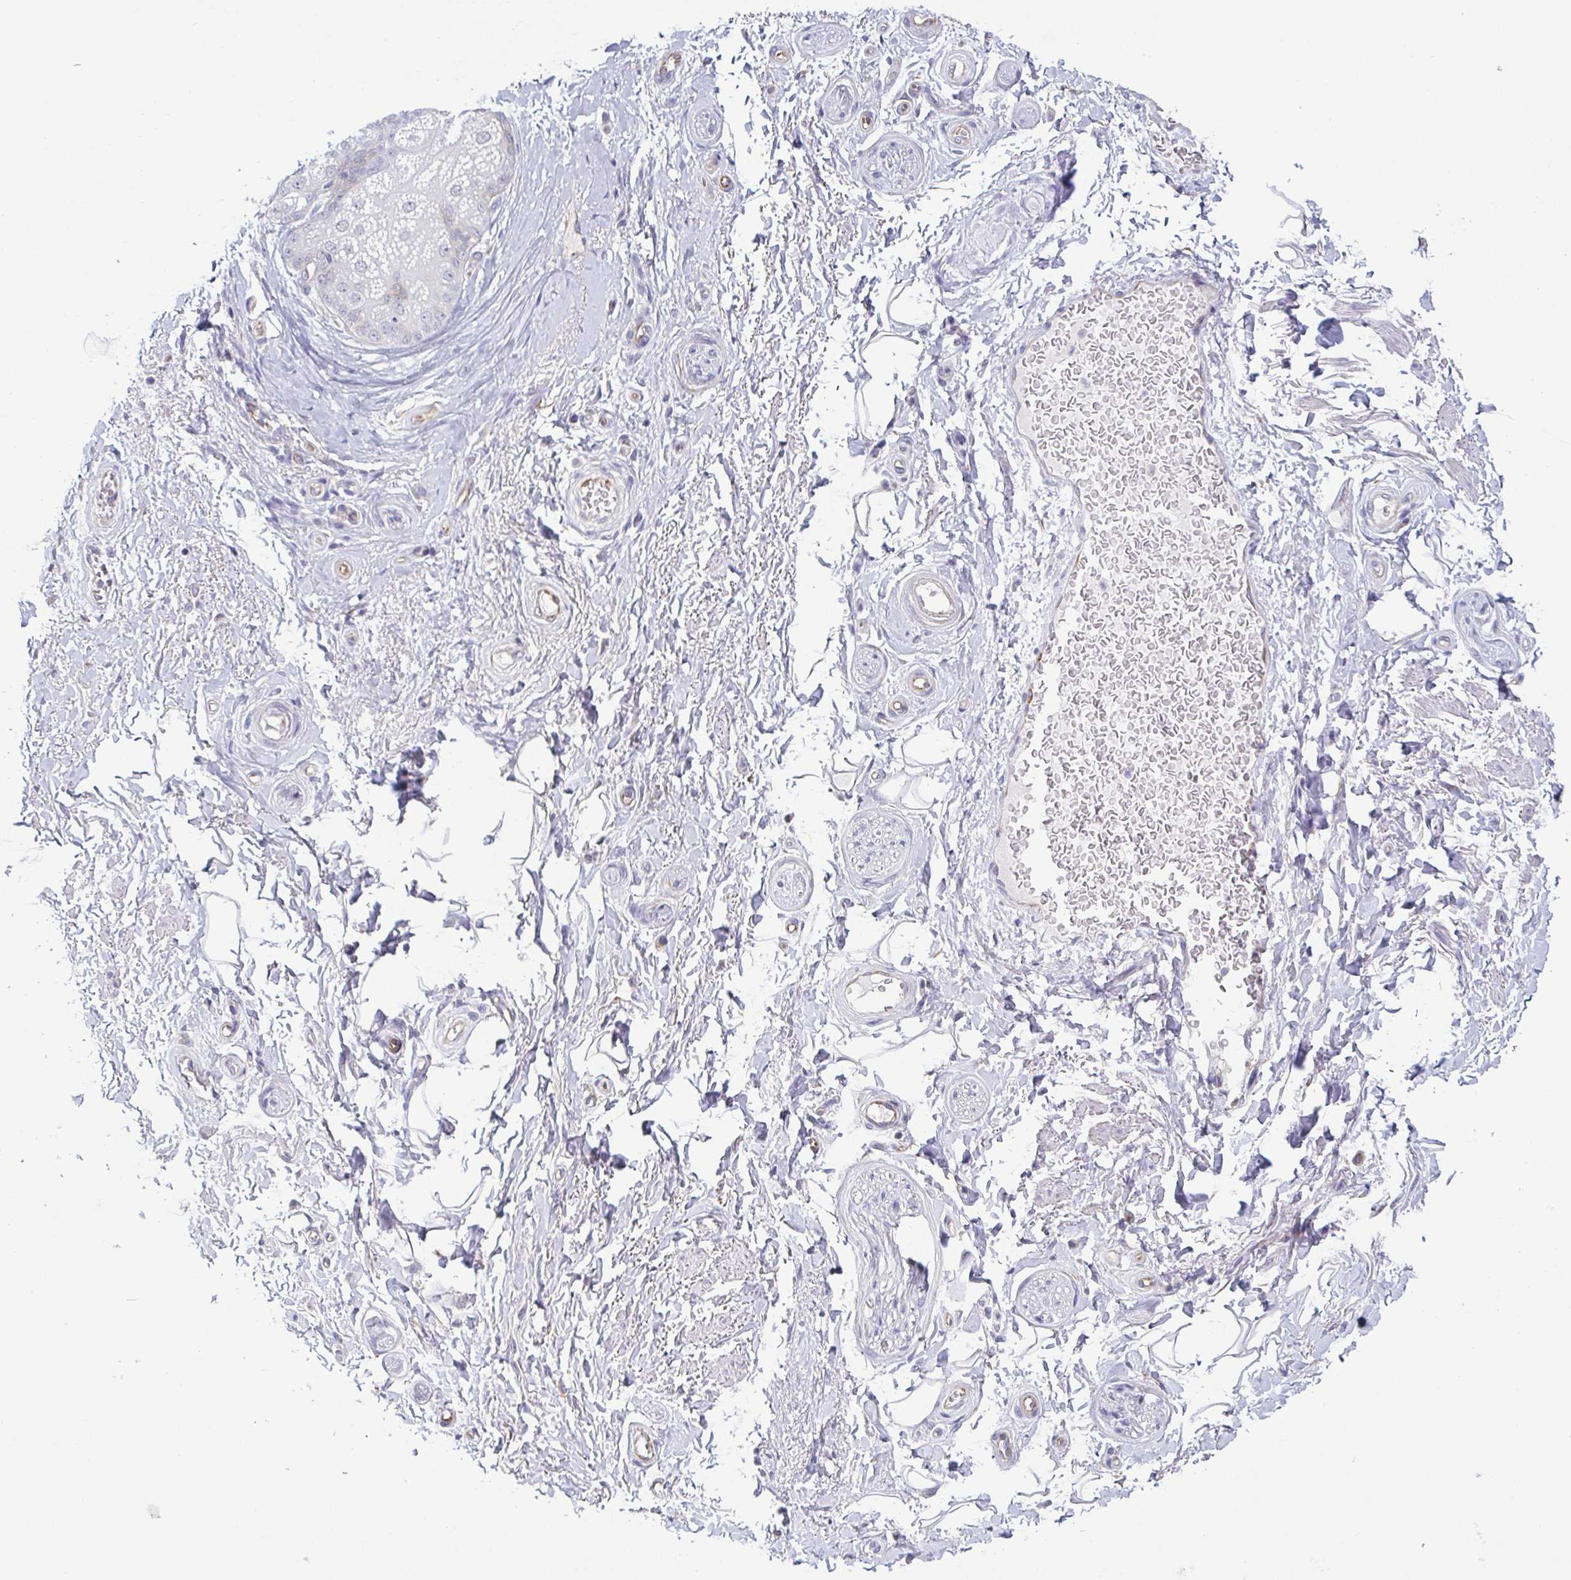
{"staining": {"intensity": "negative", "quantity": "none", "location": "none"}, "tissue": "adipose tissue", "cell_type": "Adipocytes", "image_type": "normal", "snomed": [{"axis": "morphology", "description": "Normal tissue, NOS"}, {"axis": "topography", "description": "Peripheral nerve tissue"}], "caption": "High magnification brightfield microscopy of unremarkable adipose tissue stained with DAB (3,3'-diaminobenzidine) (brown) and counterstained with hematoxylin (blue): adipocytes show no significant staining.", "gene": "COL17A1", "patient": {"sex": "male", "age": 51}}